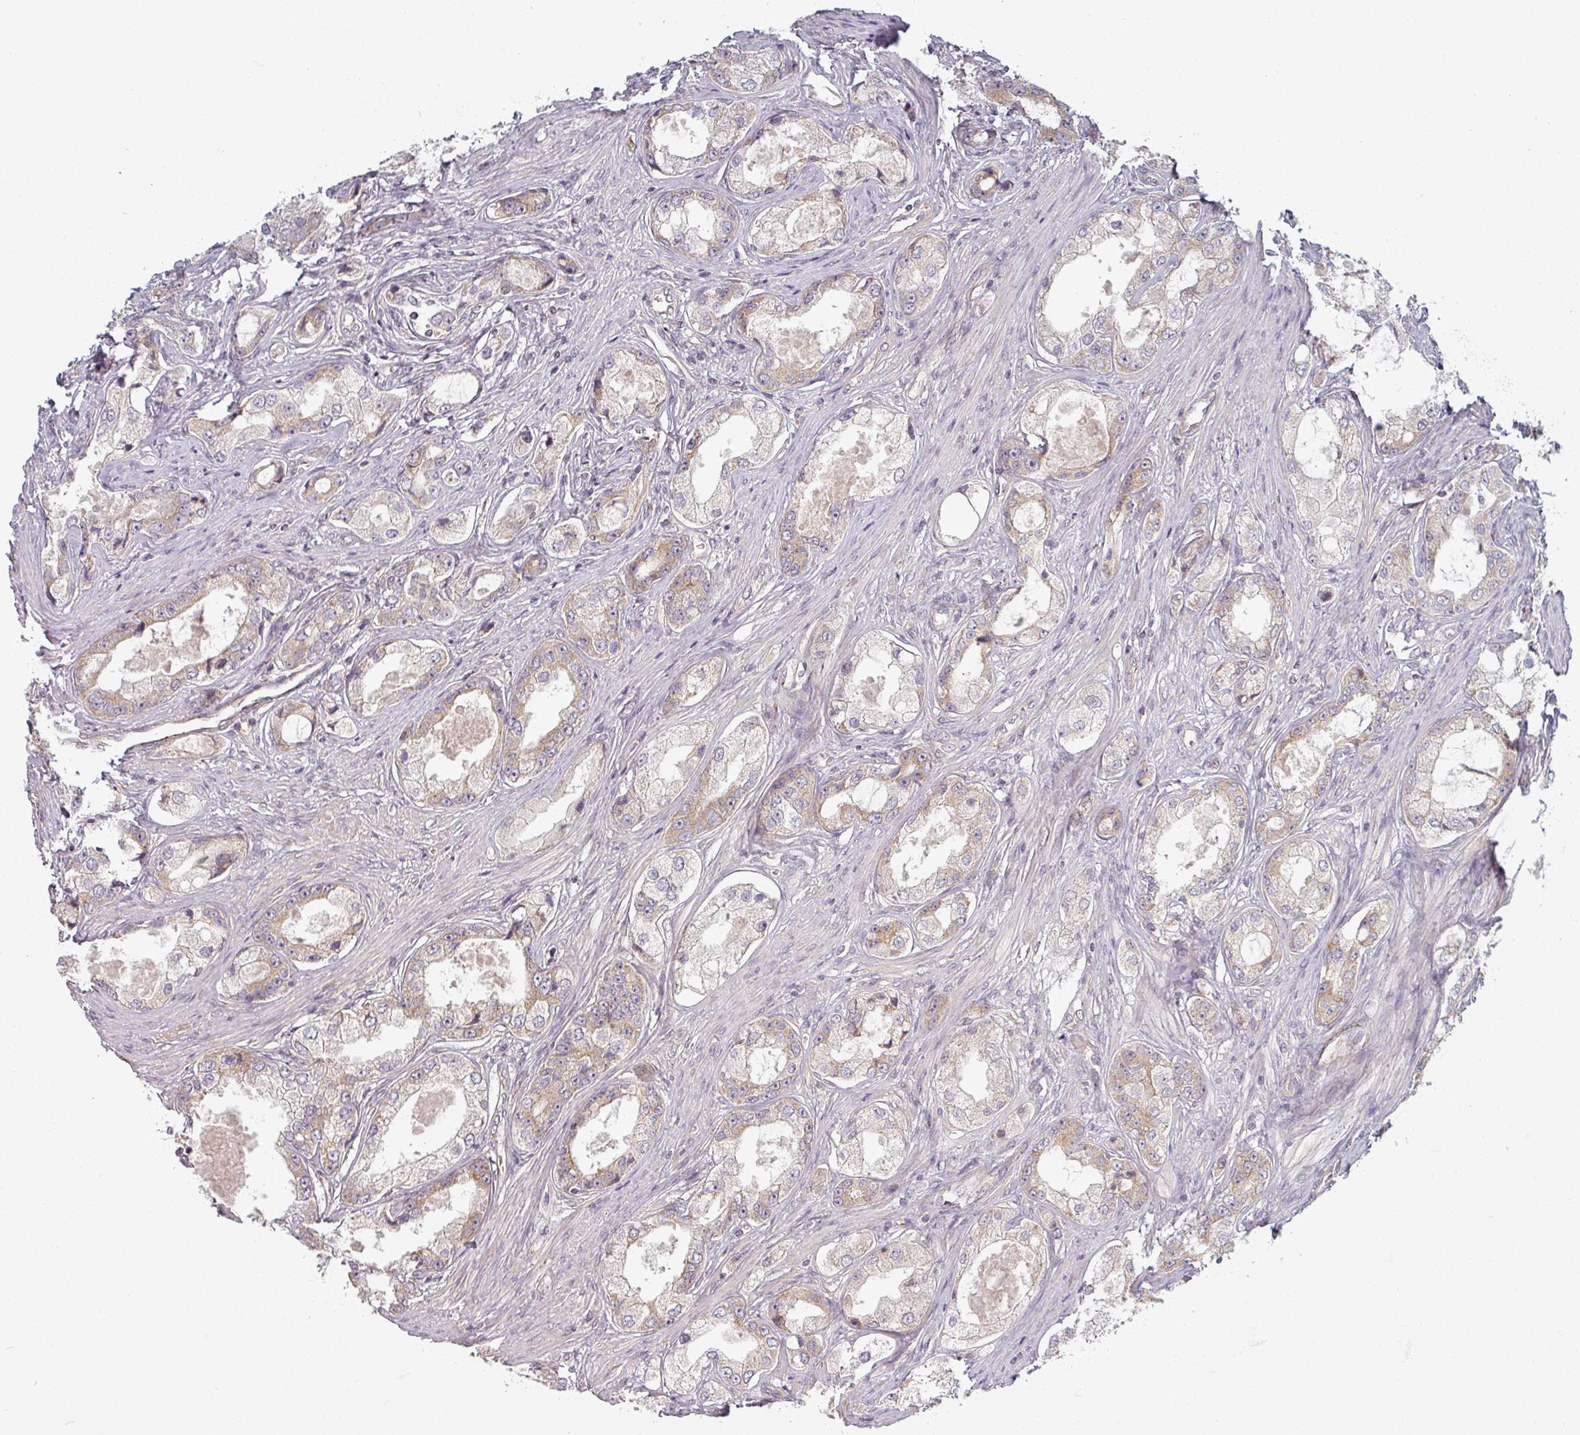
{"staining": {"intensity": "weak", "quantity": "25%-75%", "location": "cytoplasmic/membranous"}, "tissue": "prostate cancer", "cell_type": "Tumor cells", "image_type": "cancer", "snomed": [{"axis": "morphology", "description": "Adenocarcinoma, Low grade"}, {"axis": "topography", "description": "Prostate"}], "caption": "Low-grade adenocarcinoma (prostate) stained with IHC reveals weak cytoplasmic/membranous expression in about 25%-75% of tumor cells.", "gene": "PLEKHJ1", "patient": {"sex": "male", "age": 68}}